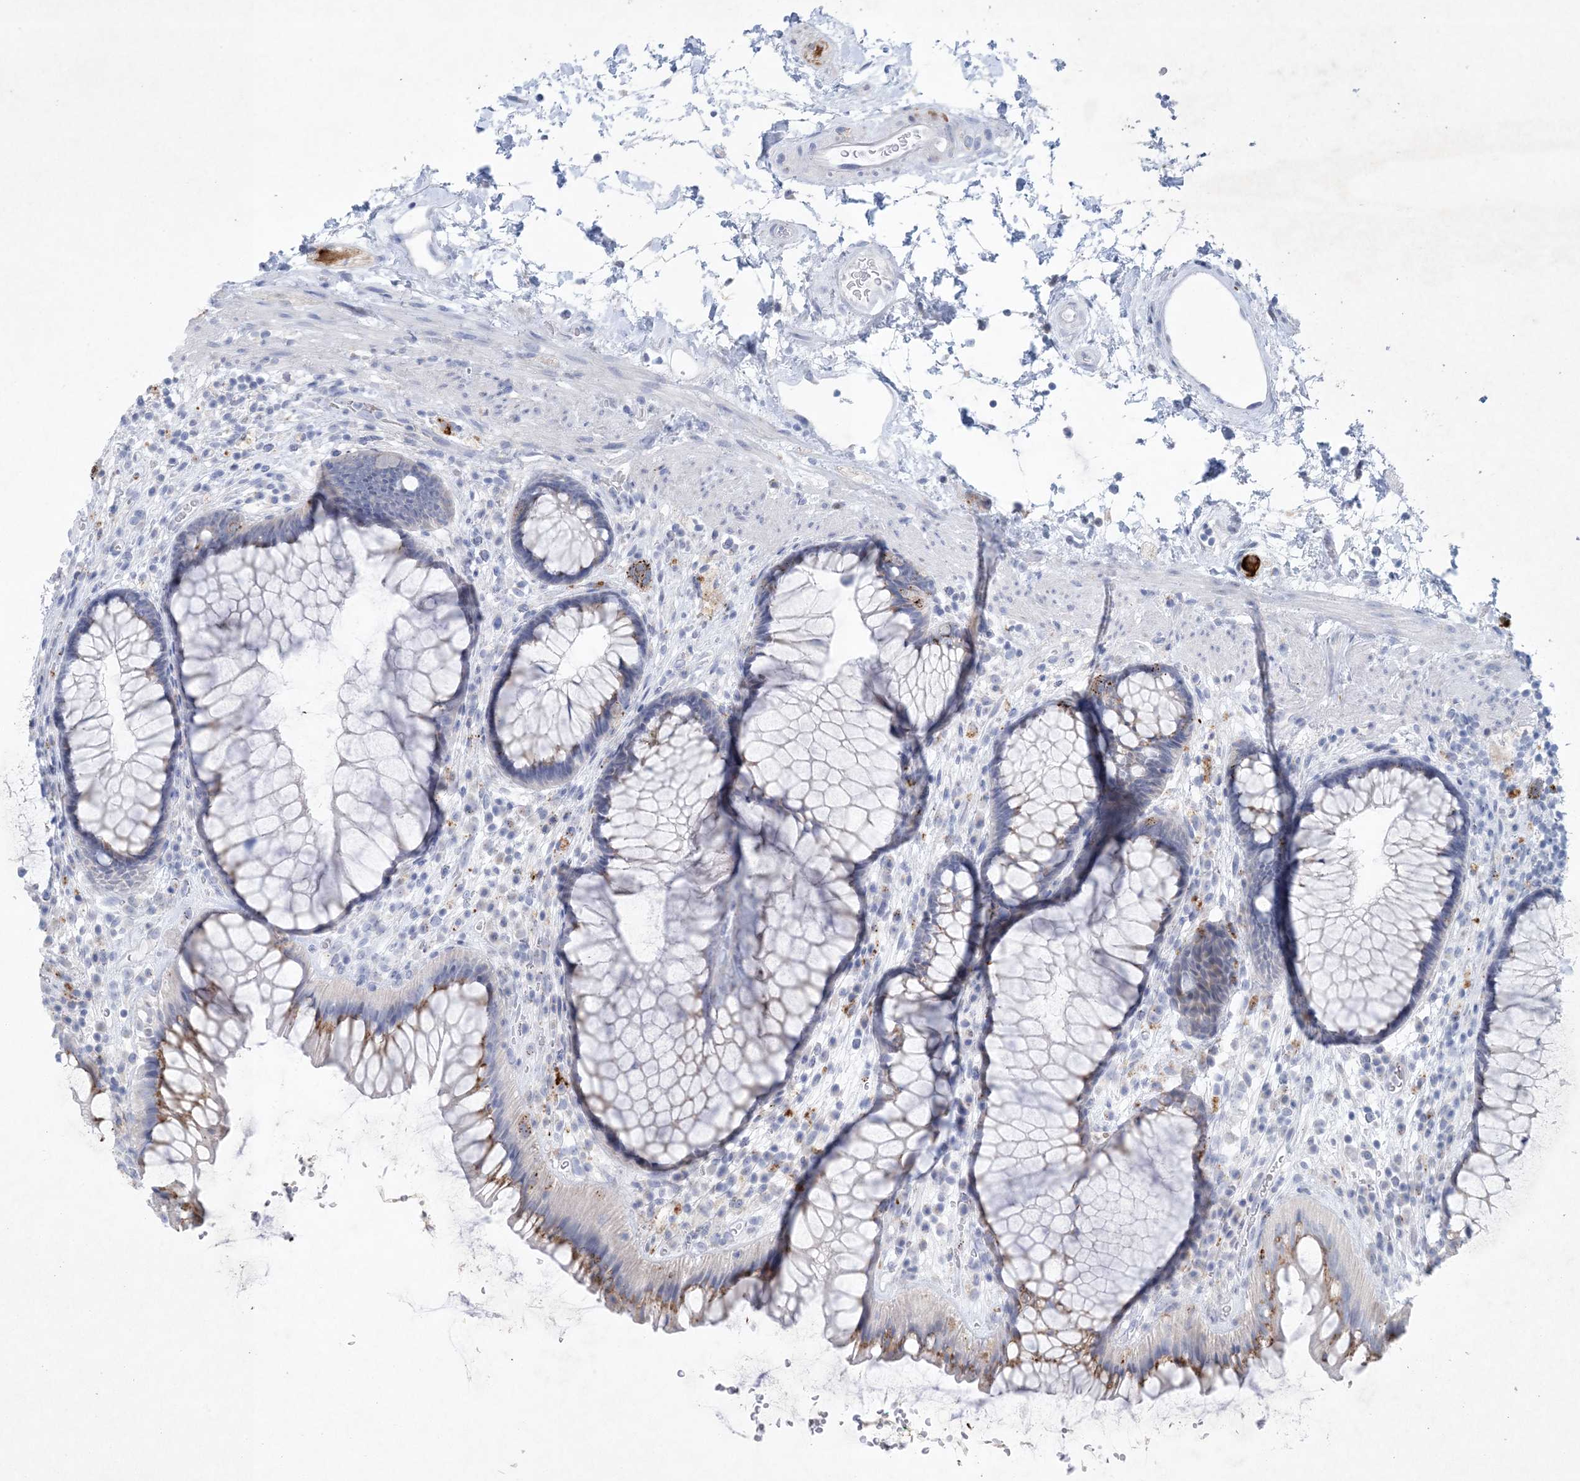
{"staining": {"intensity": "moderate", "quantity": "25%-75%", "location": "cytoplasmic/membranous"}, "tissue": "rectum", "cell_type": "Glandular cells", "image_type": "normal", "snomed": [{"axis": "morphology", "description": "Normal tissue, NOS"}, {"axis": "topography", "description": "Rectum"}], "caption": "Immunohistochemical staining of benign rectum exhibits 25%-75% levels of moderate cytoplasmic/membranous protein expression in about 25%-75% of glandular cells.", "gene": "GABRG1", "patient": {"sex": "male", "age": 51}}